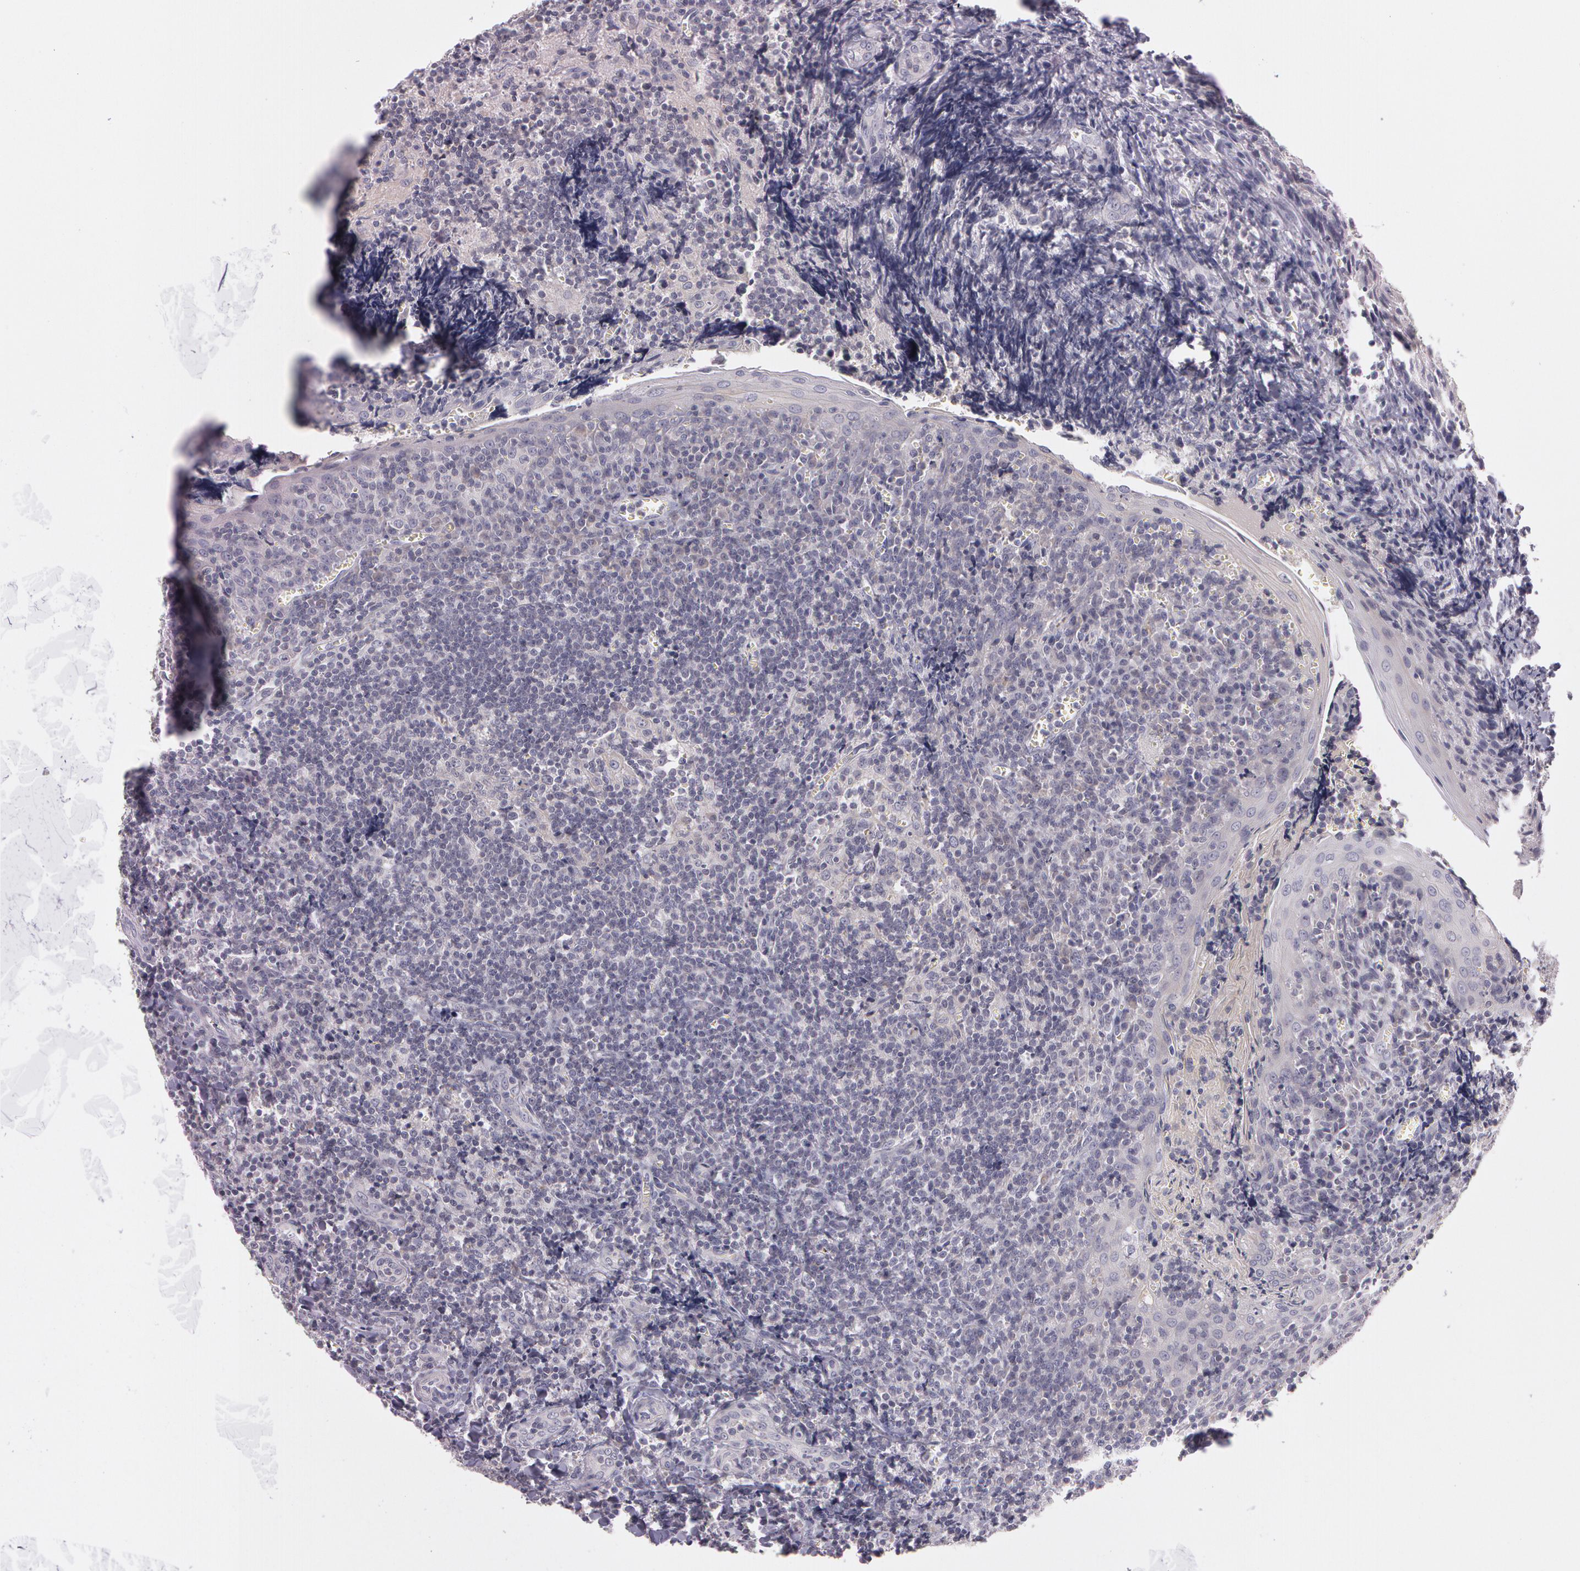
{"staining": {"intensity": "negative", "quantity": "none", "location": "none"}, "tissue": "tonsil", "cell_type": "Germinal center cells", "image_type": "normal", "snomed": [{"axis": "morphology", "description": "Normal tissue, NOS"}, {"axis": "topography", "description": "Tonsil"}], "caption": "High power microscopy micrograph of an immunohistochemistry photomicrograph of unremarkable tonsil, revealing no significant staining in germinal center cells.", "gene": "MXRA5", "patient": {"sex": "male", "age": 20}}